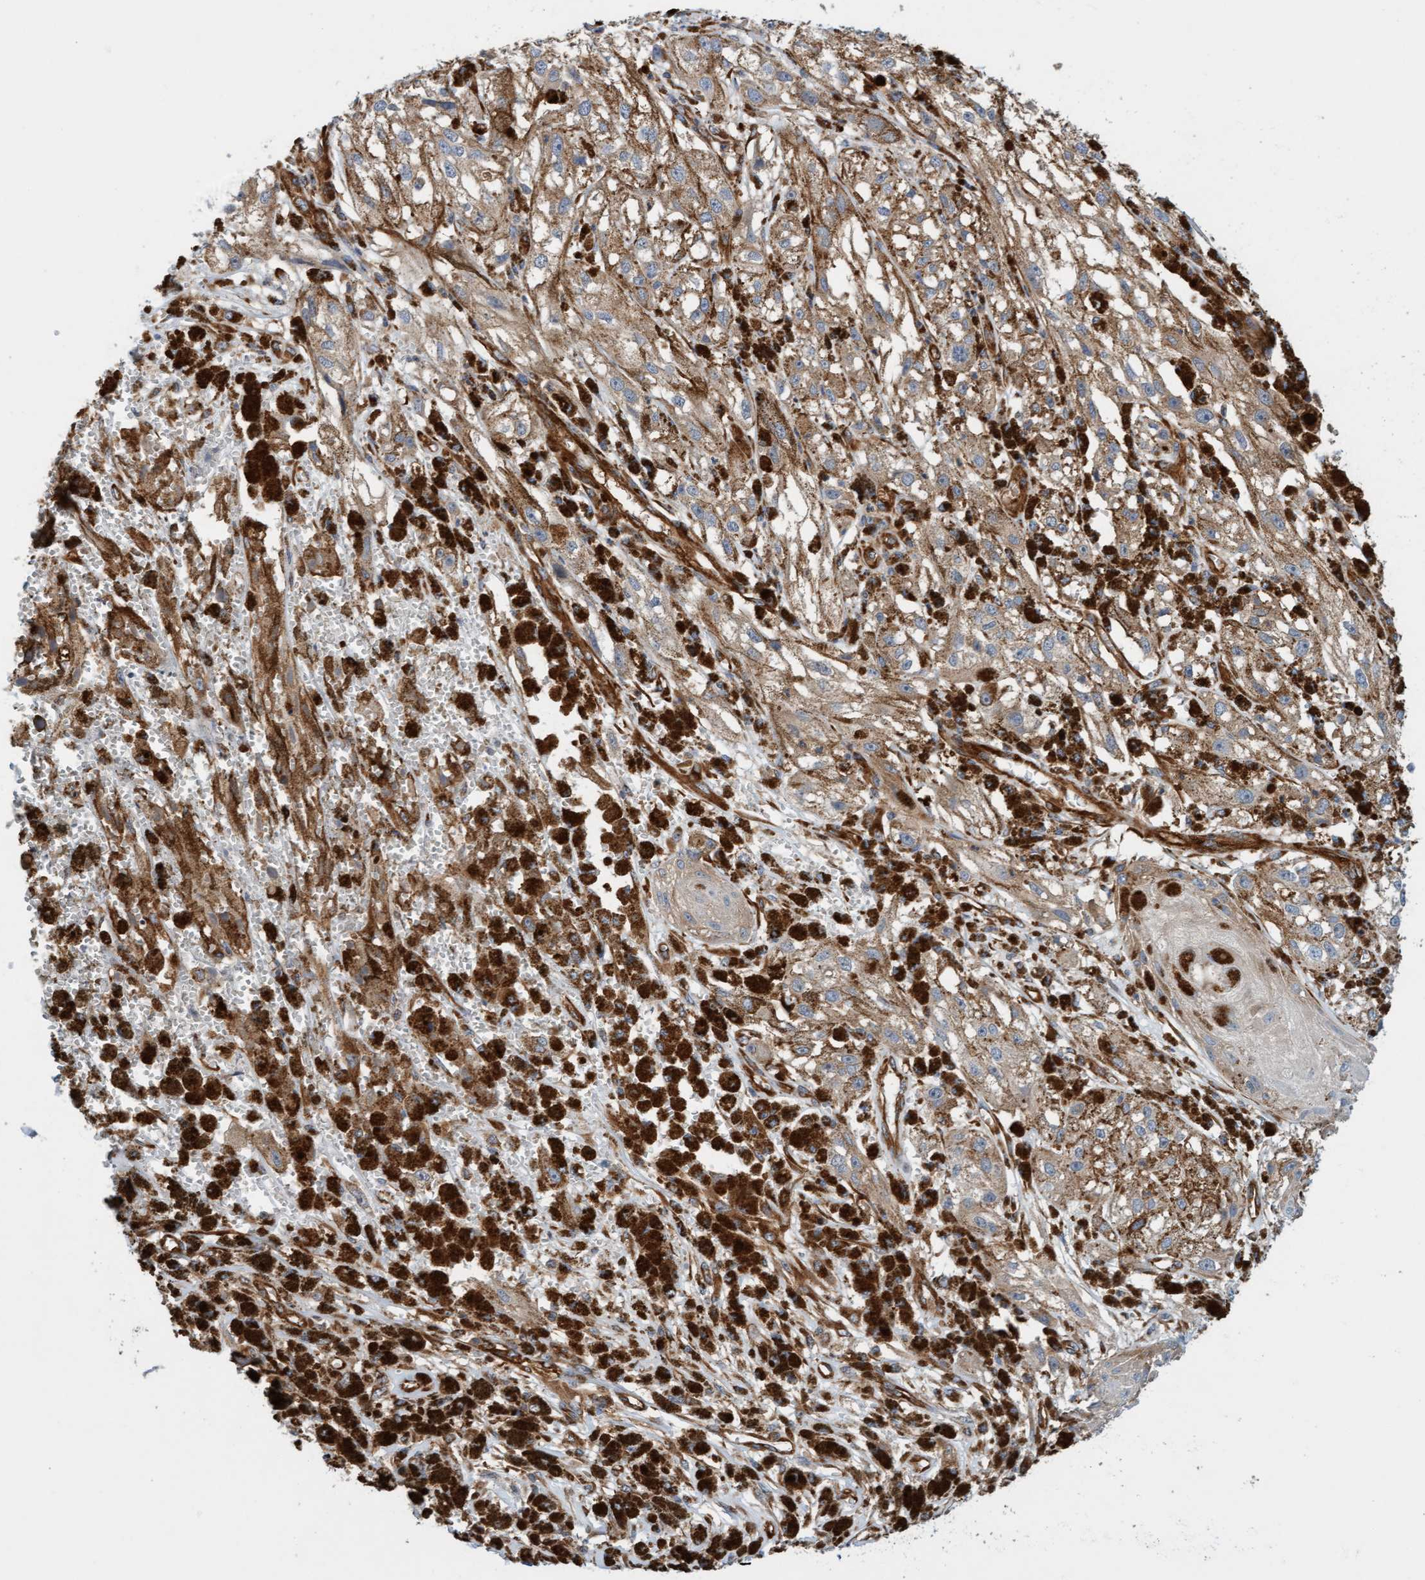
{"staining": {"intensity": "weak", "quantity": ">75%", "location": "cytoplasmic/membranous"}, "tissue": "melanoma", "cell_type": "Tumor cells", "image_type": "cancer", "snomed": [{"axis": "morphology", "description": "Malignant melanoma, NOS"}, {"axis": "topography", "description": "Skin"}], "caption": "A micrograph of malignant melanoma stained for a protein shows weak cytoplasmic/membranous brown staining in tumor cells.", "gene": "FMNL3", "patient": {"sex": "male", "age": 88}}